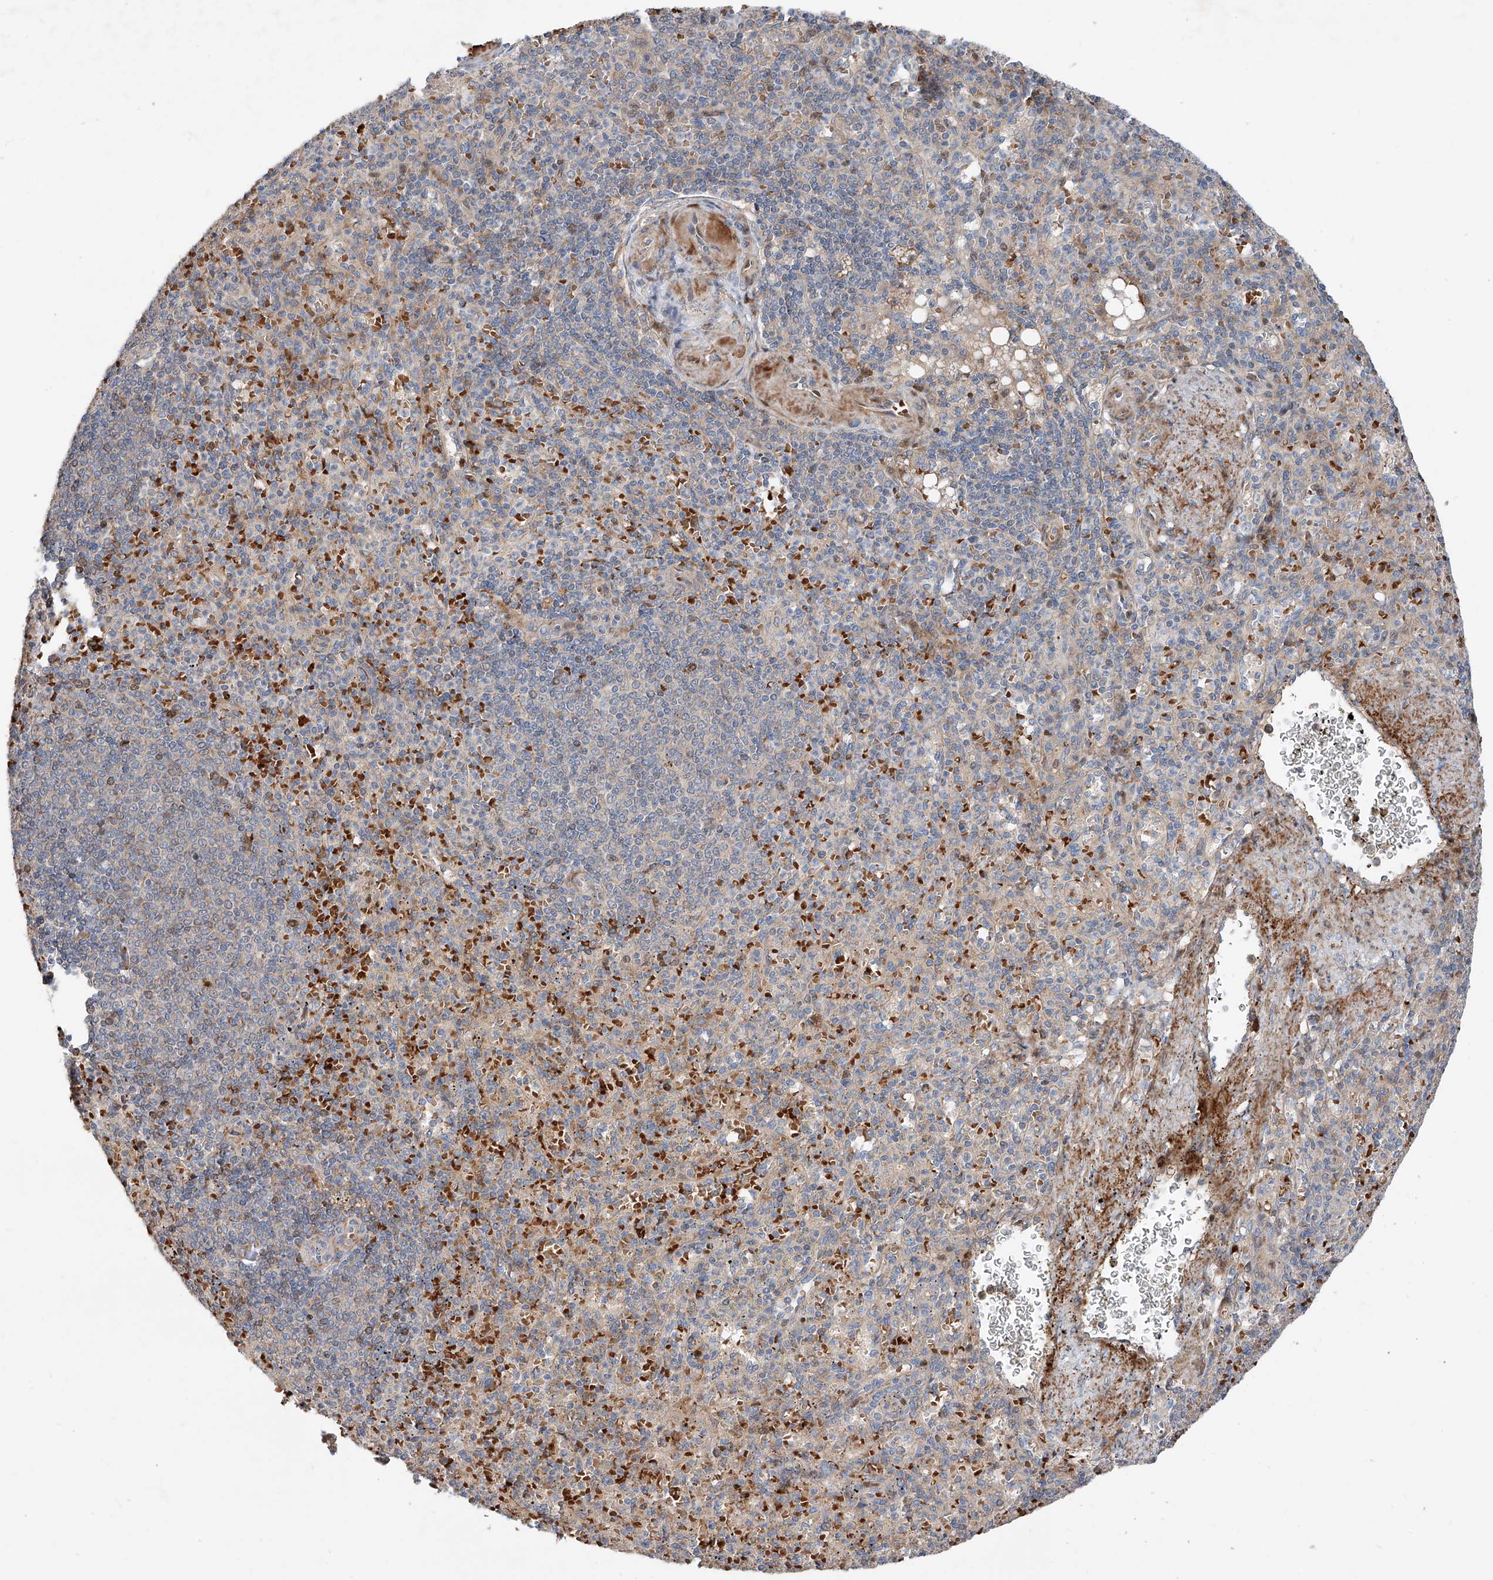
{"staining": {"intensity": "negative", "quantity": "none", "location": "none"}, "tissue": "spleen", "cell_type": "Cells in red pulp", "image_type": "normal", "snomed": [{"axis": "morphology", "description": "Normal tissue, NOS"}, {"axis": "topography", "description": "Spleen"}], "caption": "Image shows no protein expression in cells in red pulp of unremarkable spleen. (Stains: DAB (3,3'-diaminobenzidine) immunohistochemistry (IHC) with hematoxylin counter stain, Microscopy: brightfield microscopy at high magnification).", "gene": "USF3", "patient": {"sex": "female", "age": 74}}